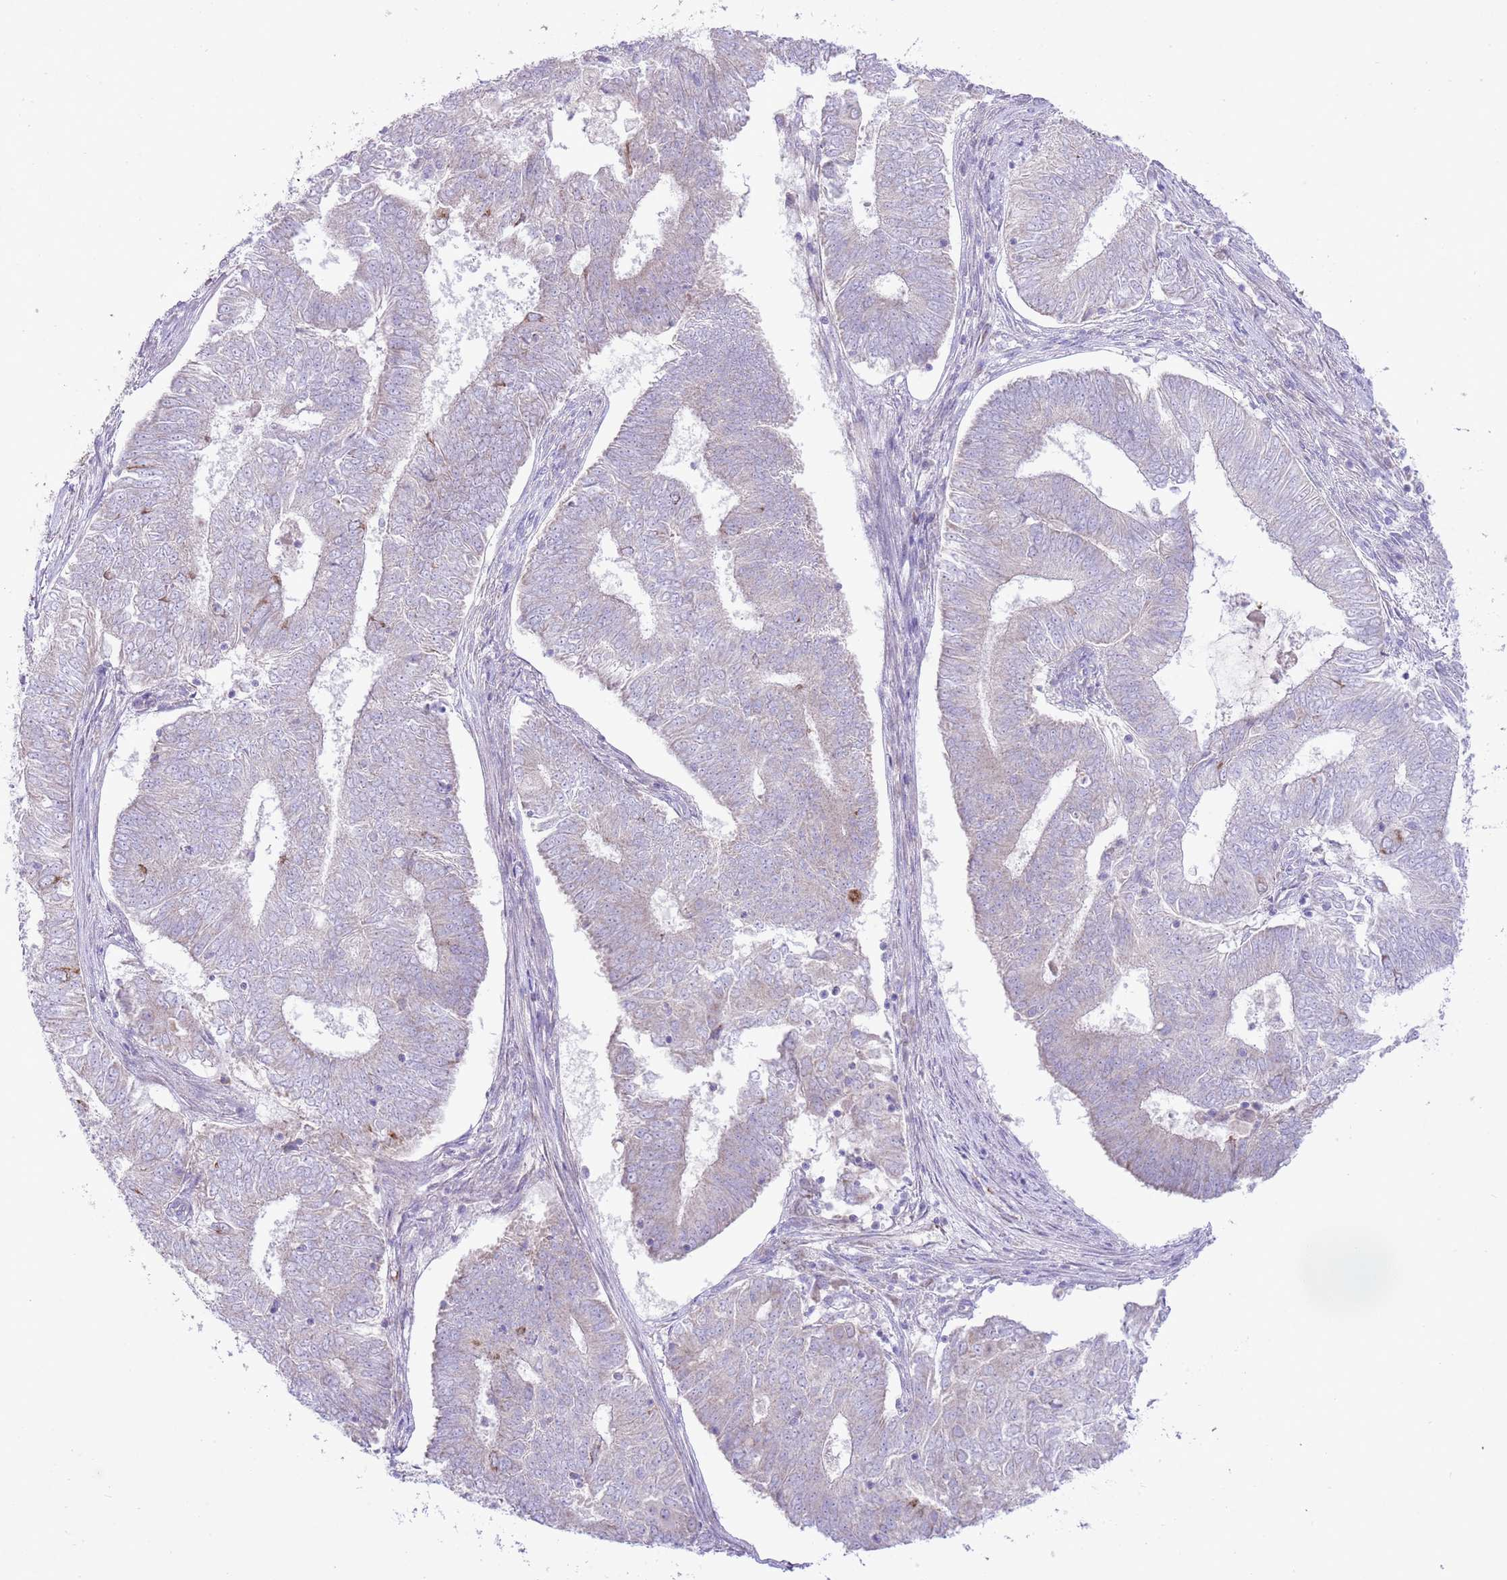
{"staining": {"intensity": "negative", "quantity": "none", "location": "none"}, "tissue": "endometrial cancer", "cell_type": "Tumor cells", "image_type": "cancer", "snomed": [{"axis": "morphology", "description": "Adenocarcinoma, NOS"}, {"axis": "topography", "description": "Endometrium"}], "caption": "Histopathology image shows no significant protein expression in tumor cells of endometrial adenocarcinoma.", "gene": "OAZ2", "patient": {"sex": "female", "age": 62}}